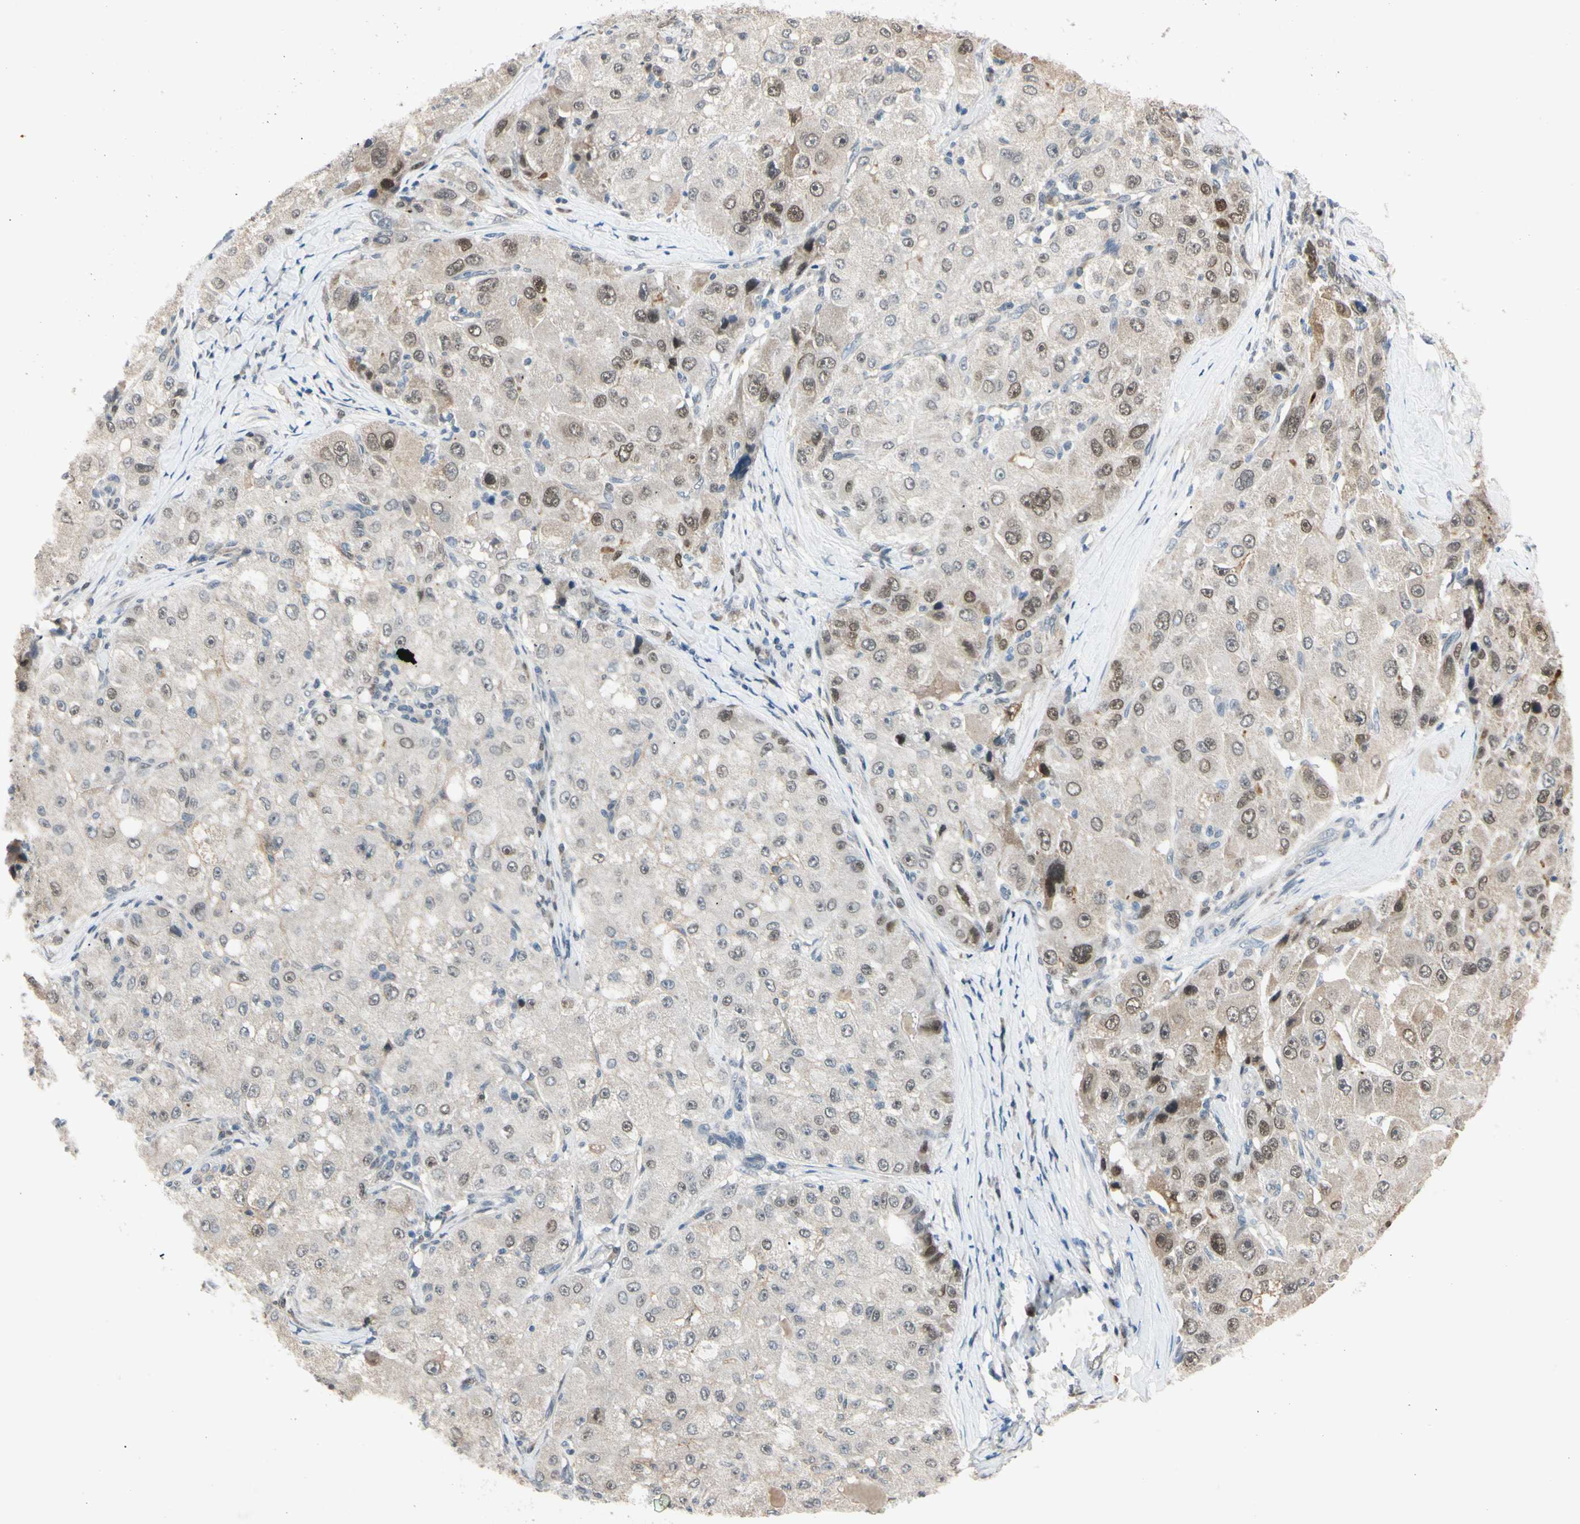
{"staining": {"intensity": "moderate", "quantity": "<25%", "location": "nuclear"}, "tissue": "liver cancer", "cell_type": "Tumor cells", "image_type": "cancer", "snomed": [{"axis": "morphology", "description": "Carcinoma, Hepatocellular, NOS"}, {"axis": "topography", "description": "Liver"}], "caption": "The image exhibits a brown stain indicating the presence of a protein in the nuclear of tumor cells in liver cancer (hepatocellular carcinoma).", "gene": "RIOX2", "patient": {"sex": "male", "age": 80}}